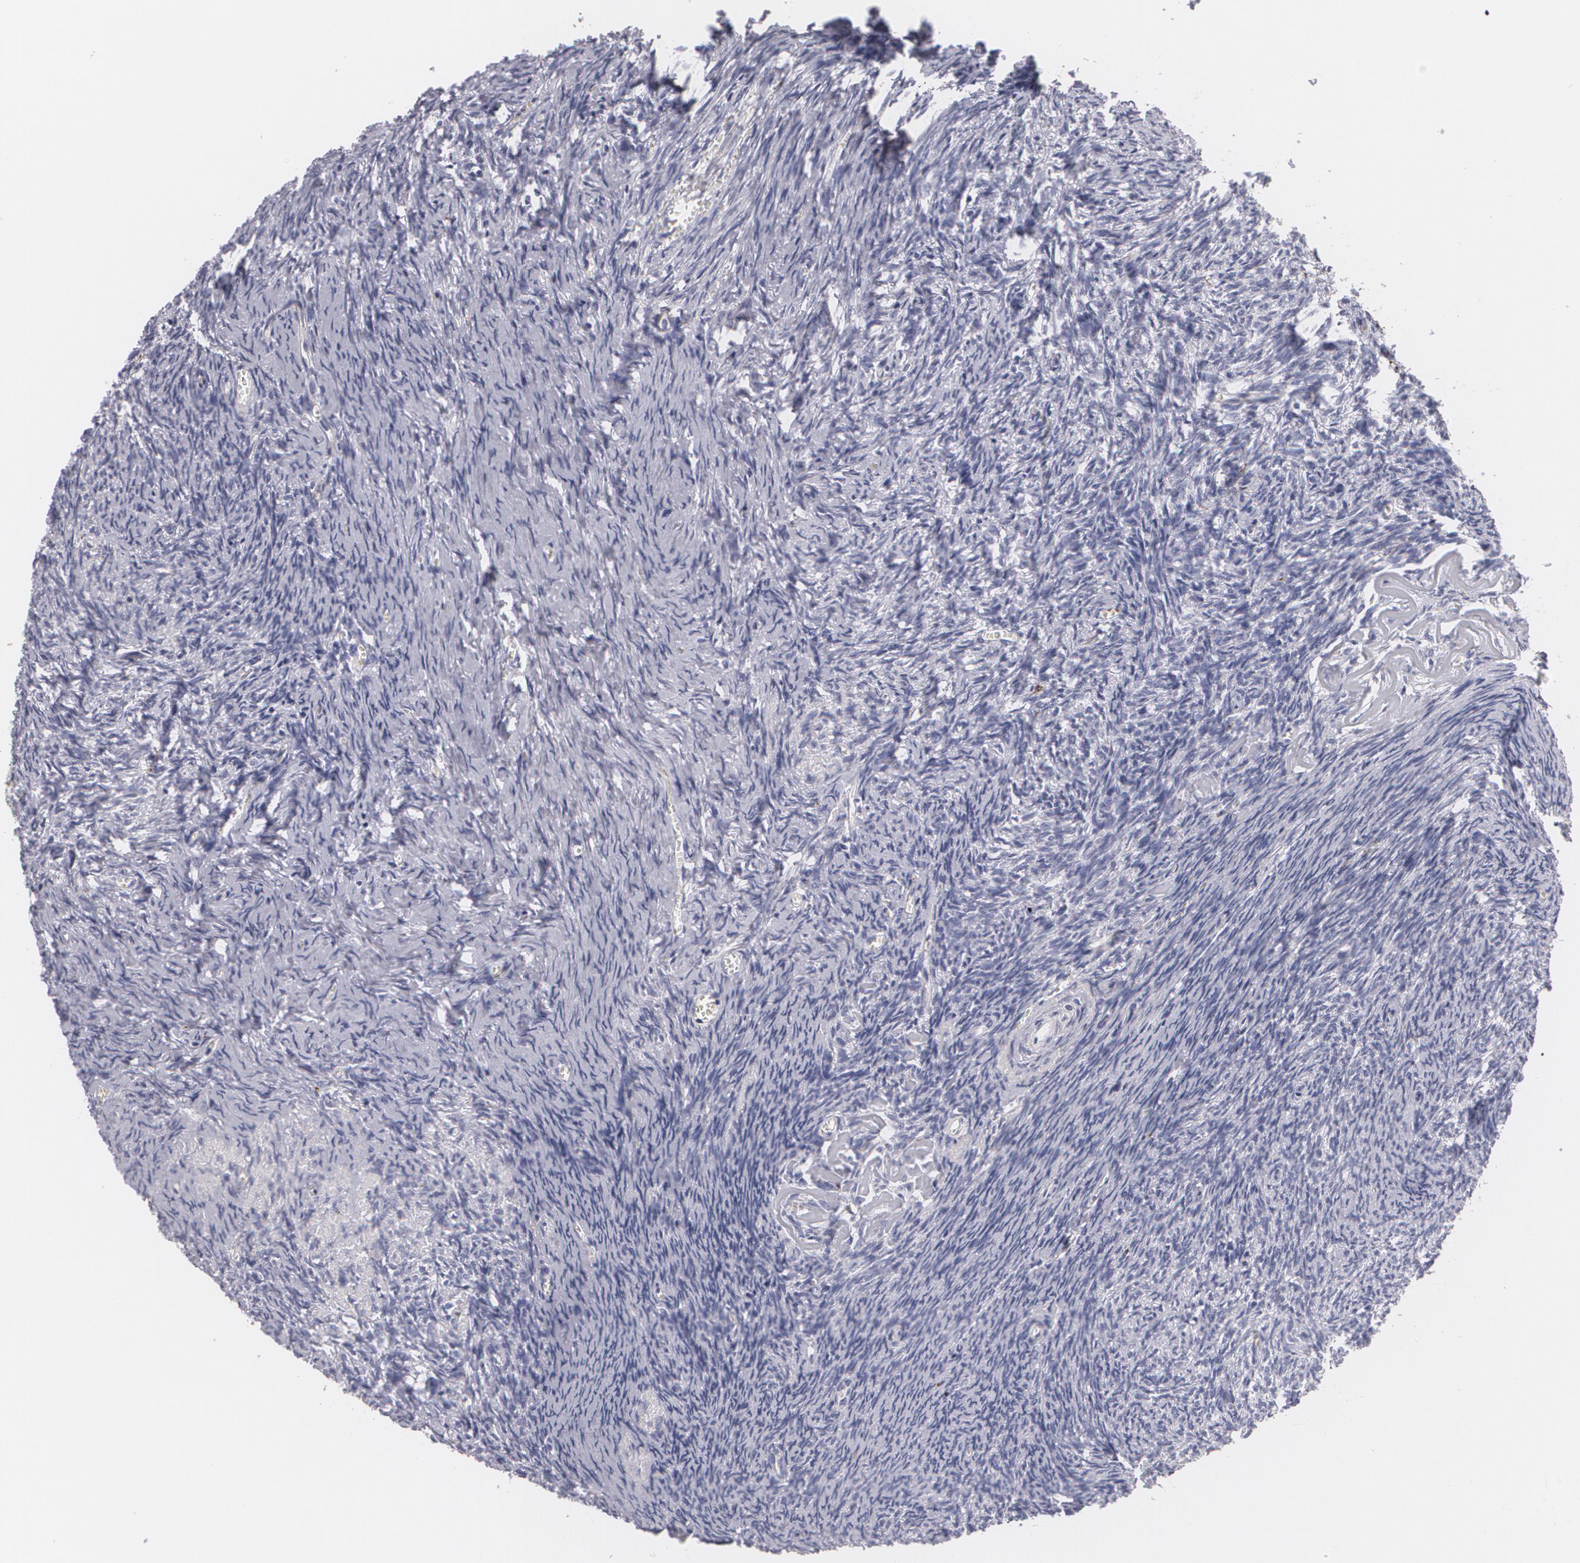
{"staining": {"intensity": "negative", "quantity": "none", "location": "none"}, "tissue": "ovary", "cell_type": "Follicle cells", "image_type": "normal", "snomed": [{"axis": "morphology", "description": "Normal tissue, NOS"}, {"axis": "topography", "description": "Ovary"}], "caption": "Follicle cells show no significant positivity in unremarkable ovary. The staining was performed using DAB (3,3'-diaminobenzidine) to visualize the protein expression in brown, while the nuclei were stained in blue with hematoxylin (Magnification: 20x).", "gene": "NGFR", "patient": {"sex": "female", "age": 54}}